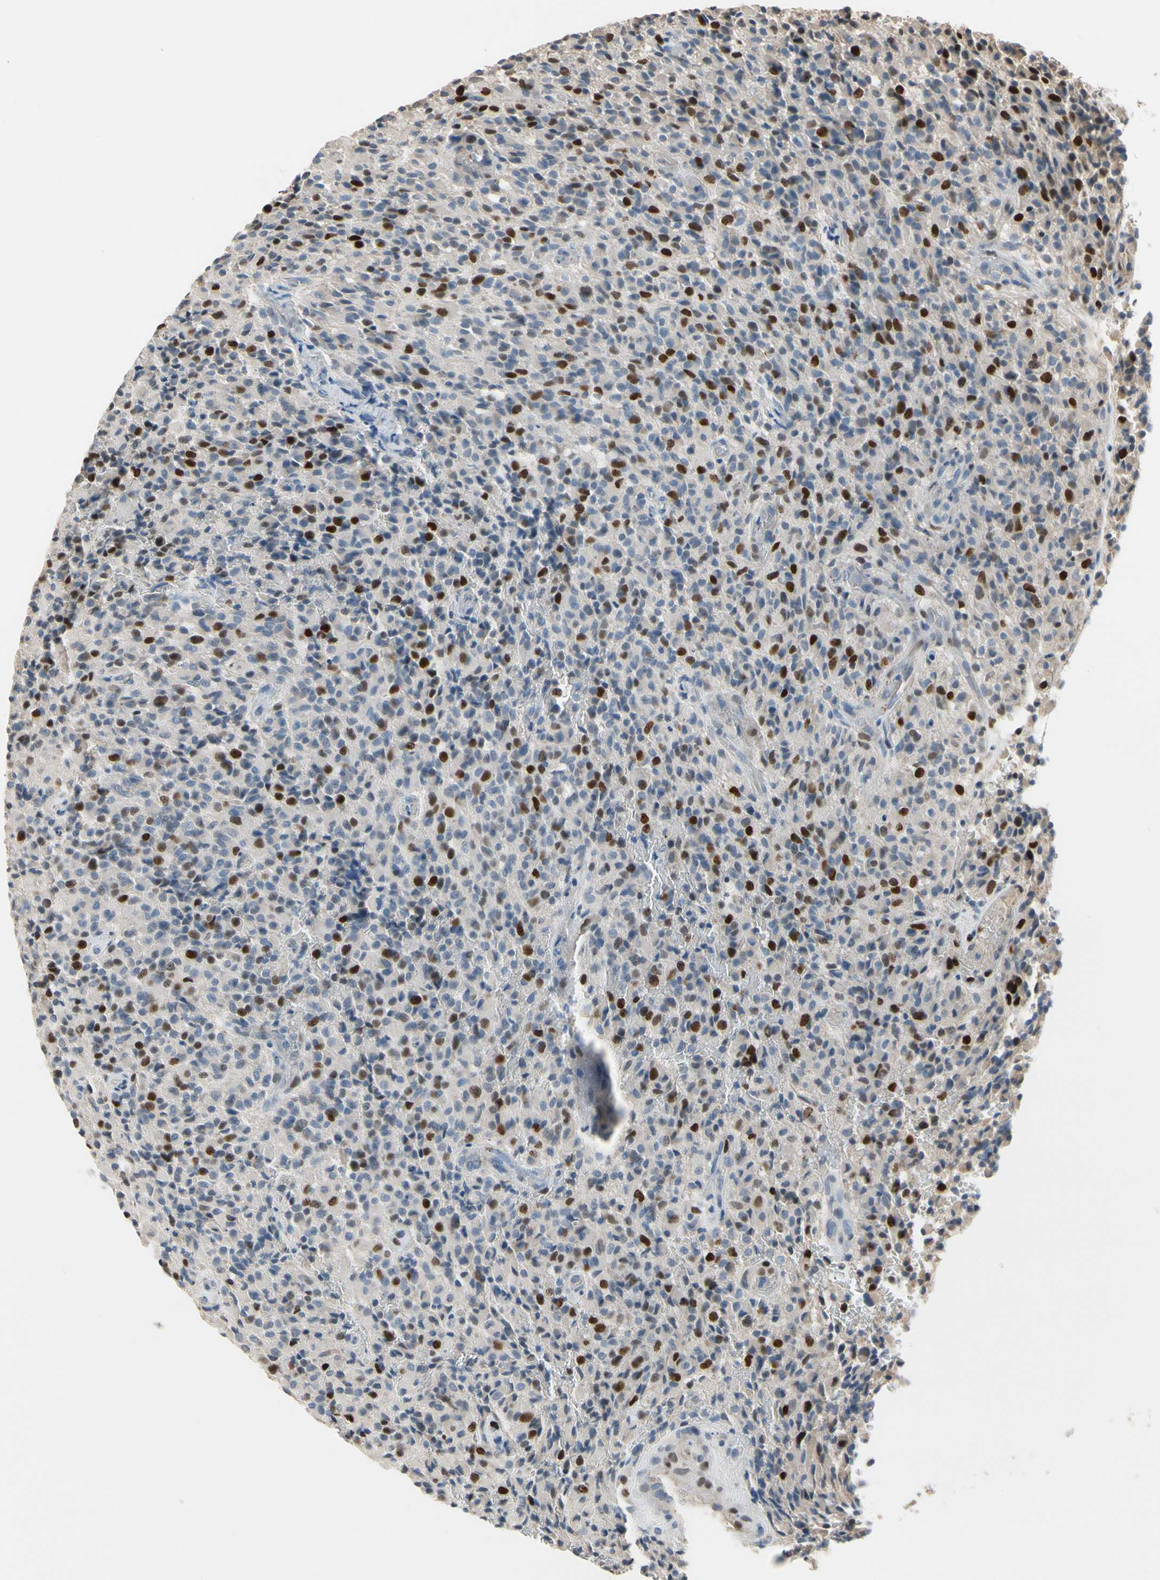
{"staining": {"intensity": "strong", "quantity": "<25%", "location": "nuclear"}, "tissue": "glioma", "cell_type": "Tumor cells", "image_type": "cancer", "snomed": [{"axis": "morphology", "description": "Glioma, malignant, High grade"}, {"axis": "topography", "description": "Brain"}], "caption": "Malignant high-grade glioma was stained to show a protein in brown. There is medium levels of strong nuclear staining in approximately <25% of tumor cells.", "gene": "ZKSCAN4", "patient": {"sex": "male", "age": 71}}